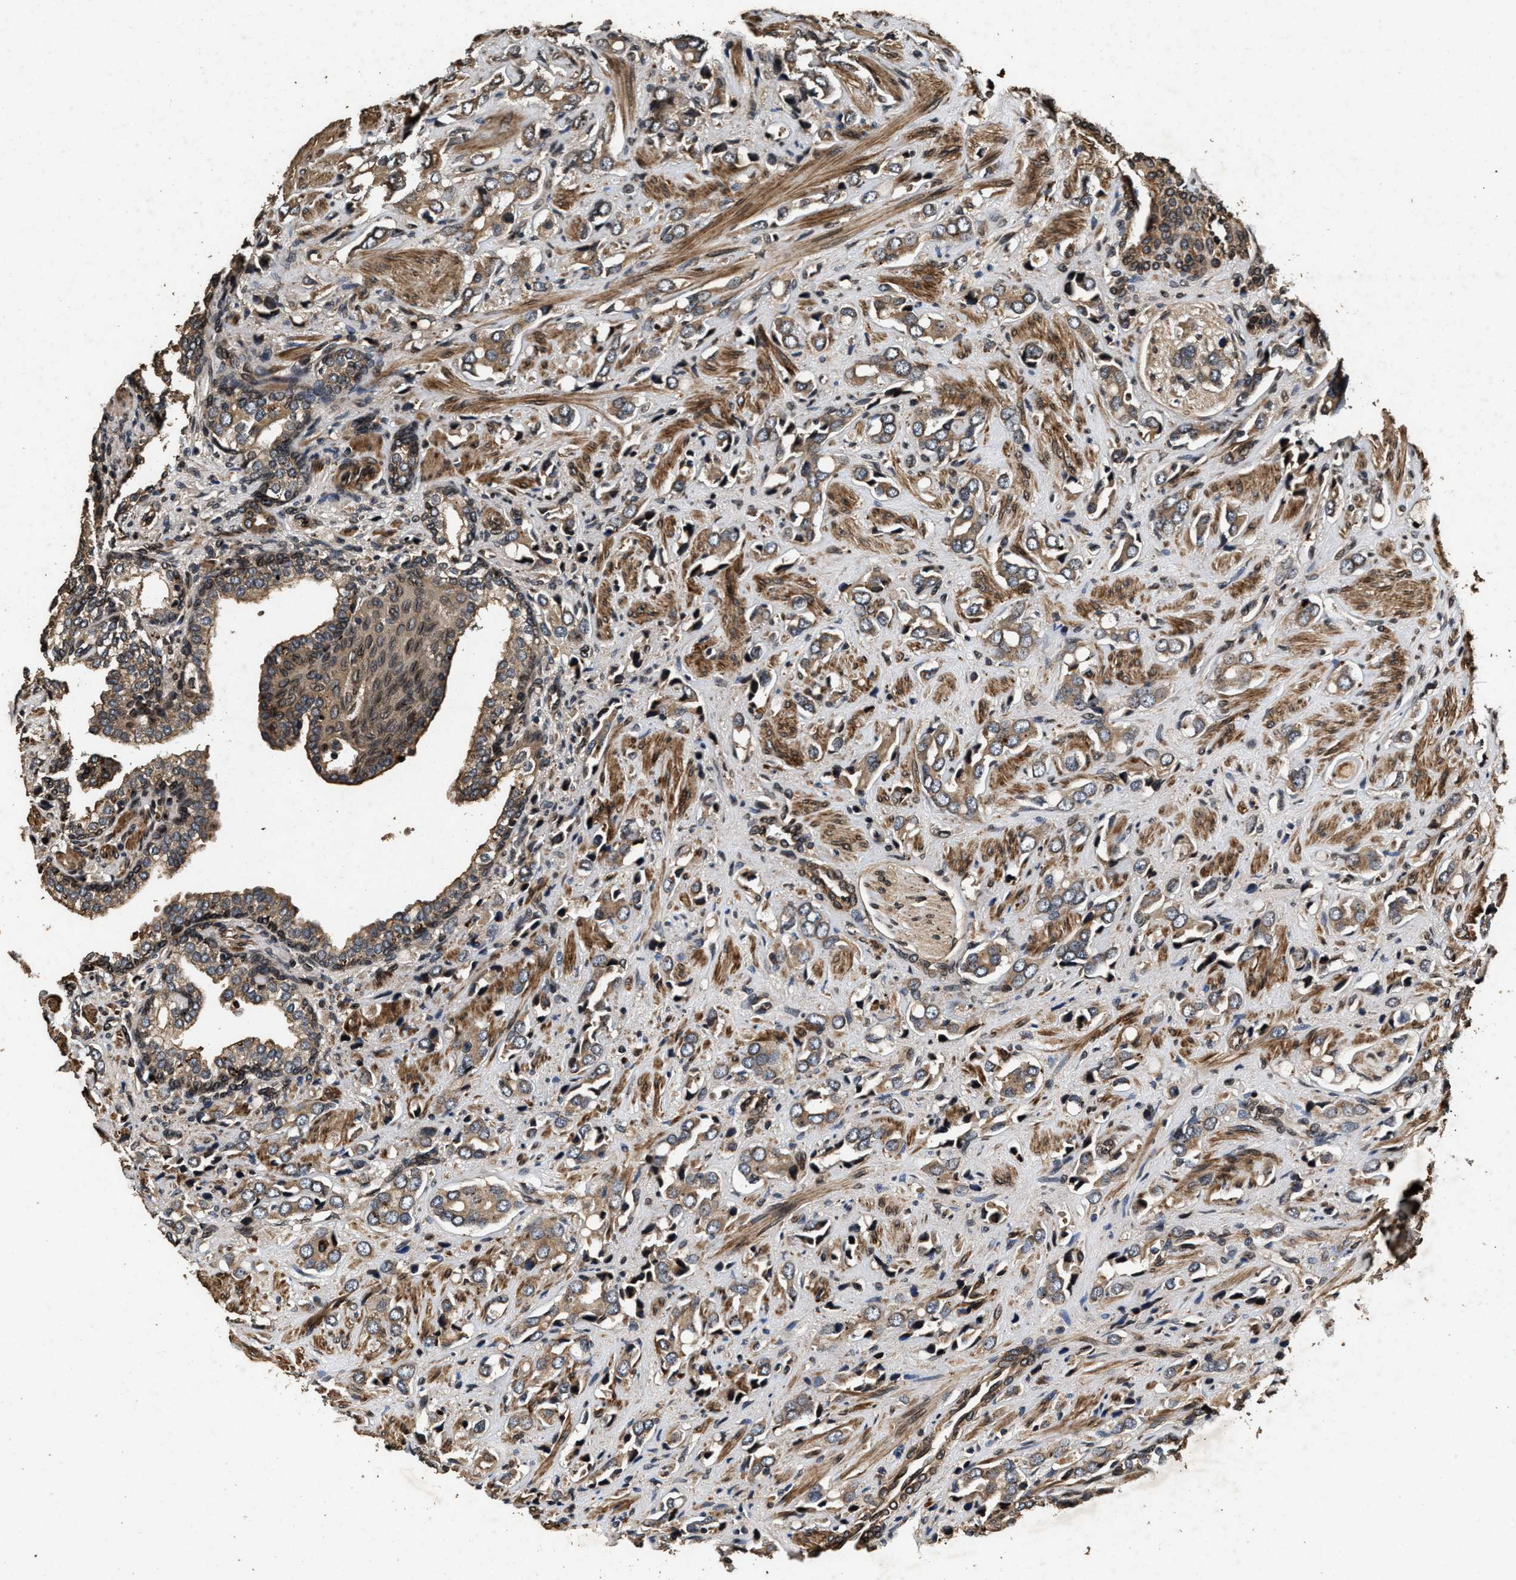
{"staining": {"intensity": "weak", "quantity": ">75%", "location": "cytoplasmic/membranous"}, "tissue": "prostate cancer", "cell_type": "Tumor cells", "image_type": "cancer", "snomed": [{"axis": "morphology", "description": "Adenocarcinoma, High grade"}, {"axis": "topography", "description": "Prostate"}], "caption": "DAB (3,3'-diaminobenzidine) immunohistochemical staining of prostate cancer reveals weak cytoplasmic/membranous protein positivity in about >75% of tumor cells.", "gene": "ACCS", "patient": {"sex": "male", "age": 52}}